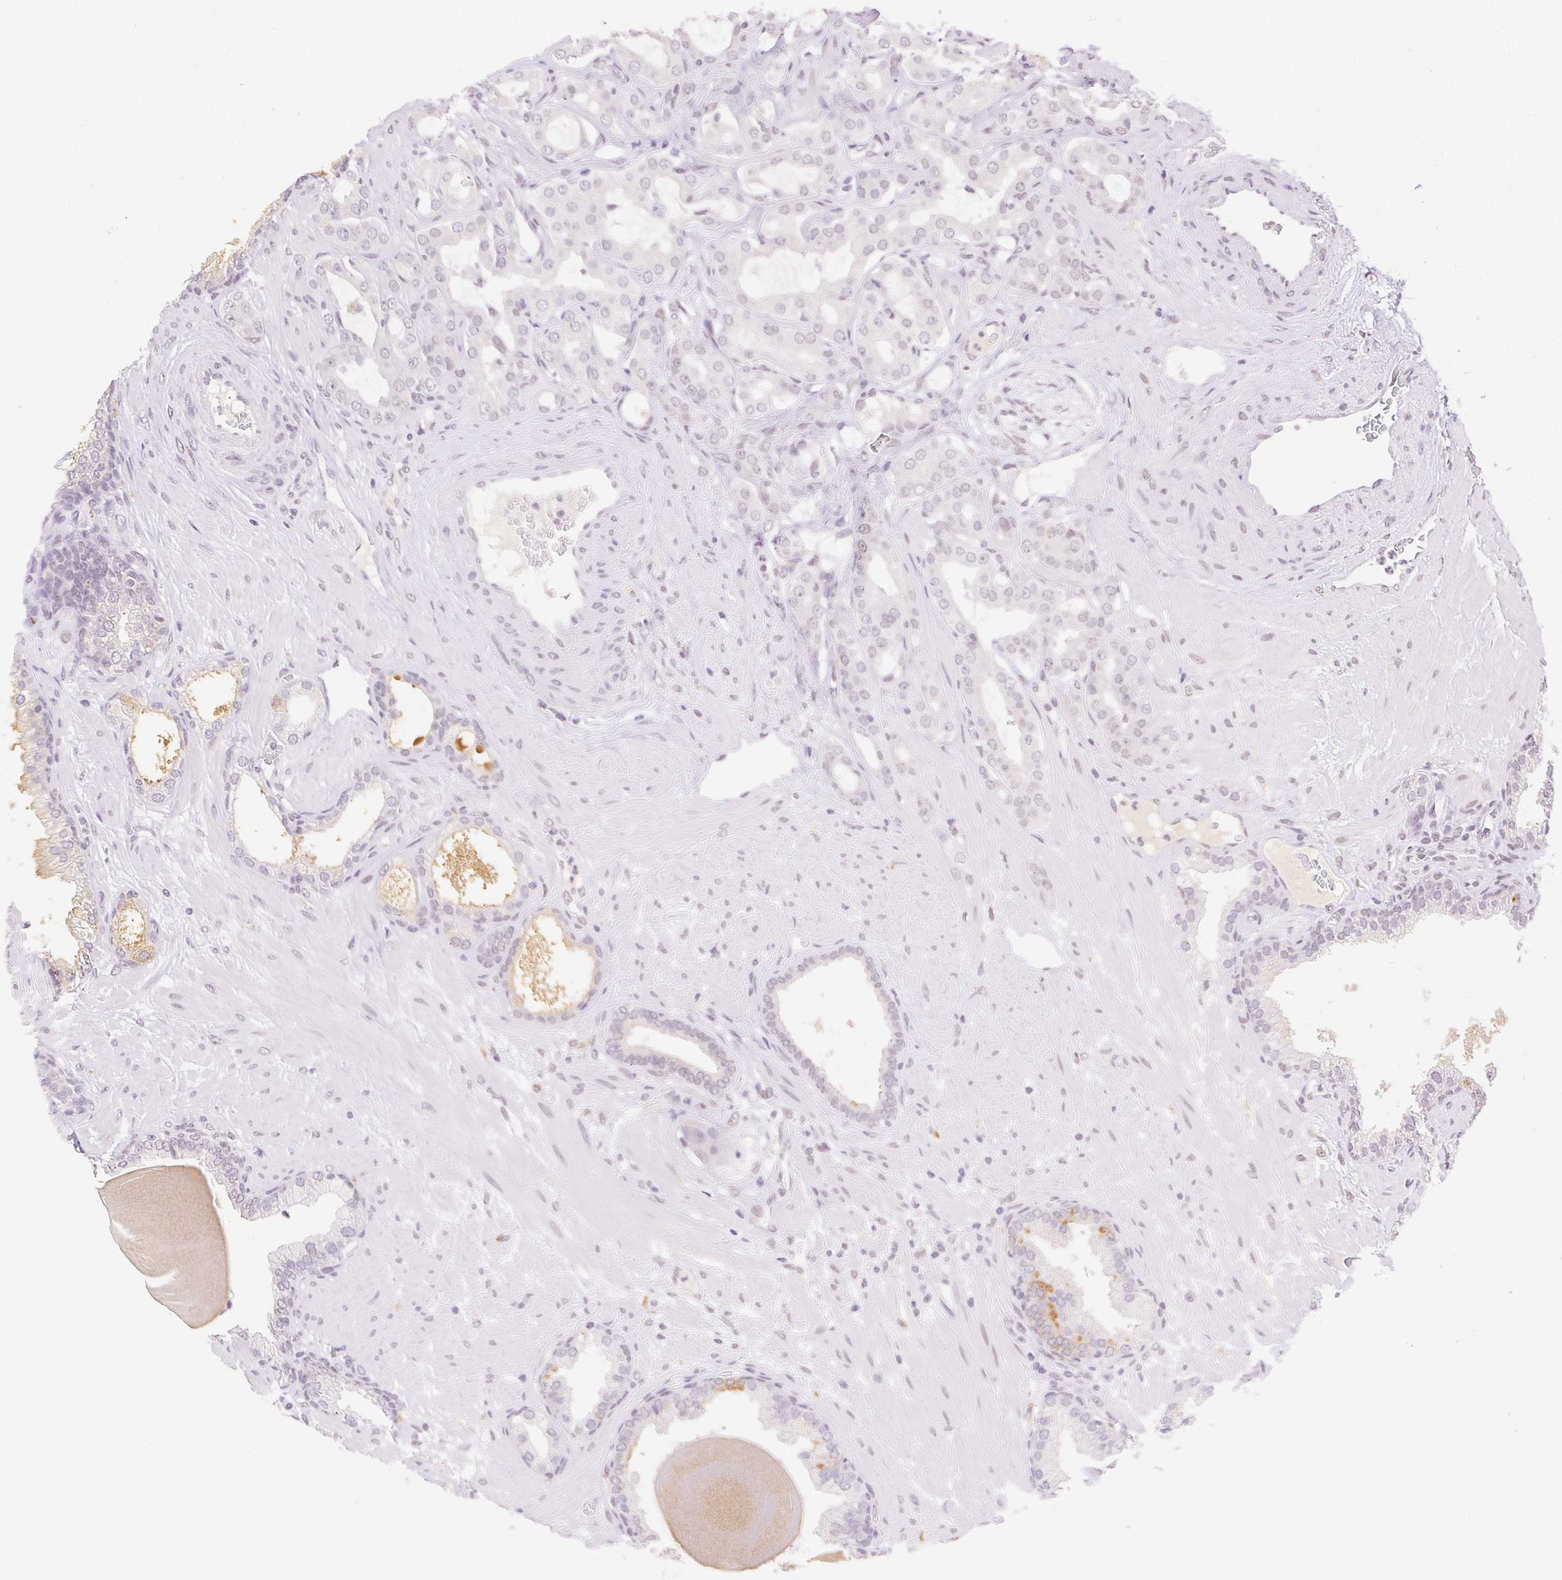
{"staining": {"intensity": "negative", "quantity": "none", "location": "none"}, "tissue": "prostate cancer", "cell_type": "Tumor cells", "image_type": "cancer", "snomed": [{"axis": "morphology", "description": "Adenocarcinoma, Low grade"}, {"axis": "topography", "description": "Prostate"}], "caption": "The micrograph displays no significant positivity in tumor cells of prostate cancer.", "gene": "H2AZ2", "patient": {"sex": "male", "age": 57}}